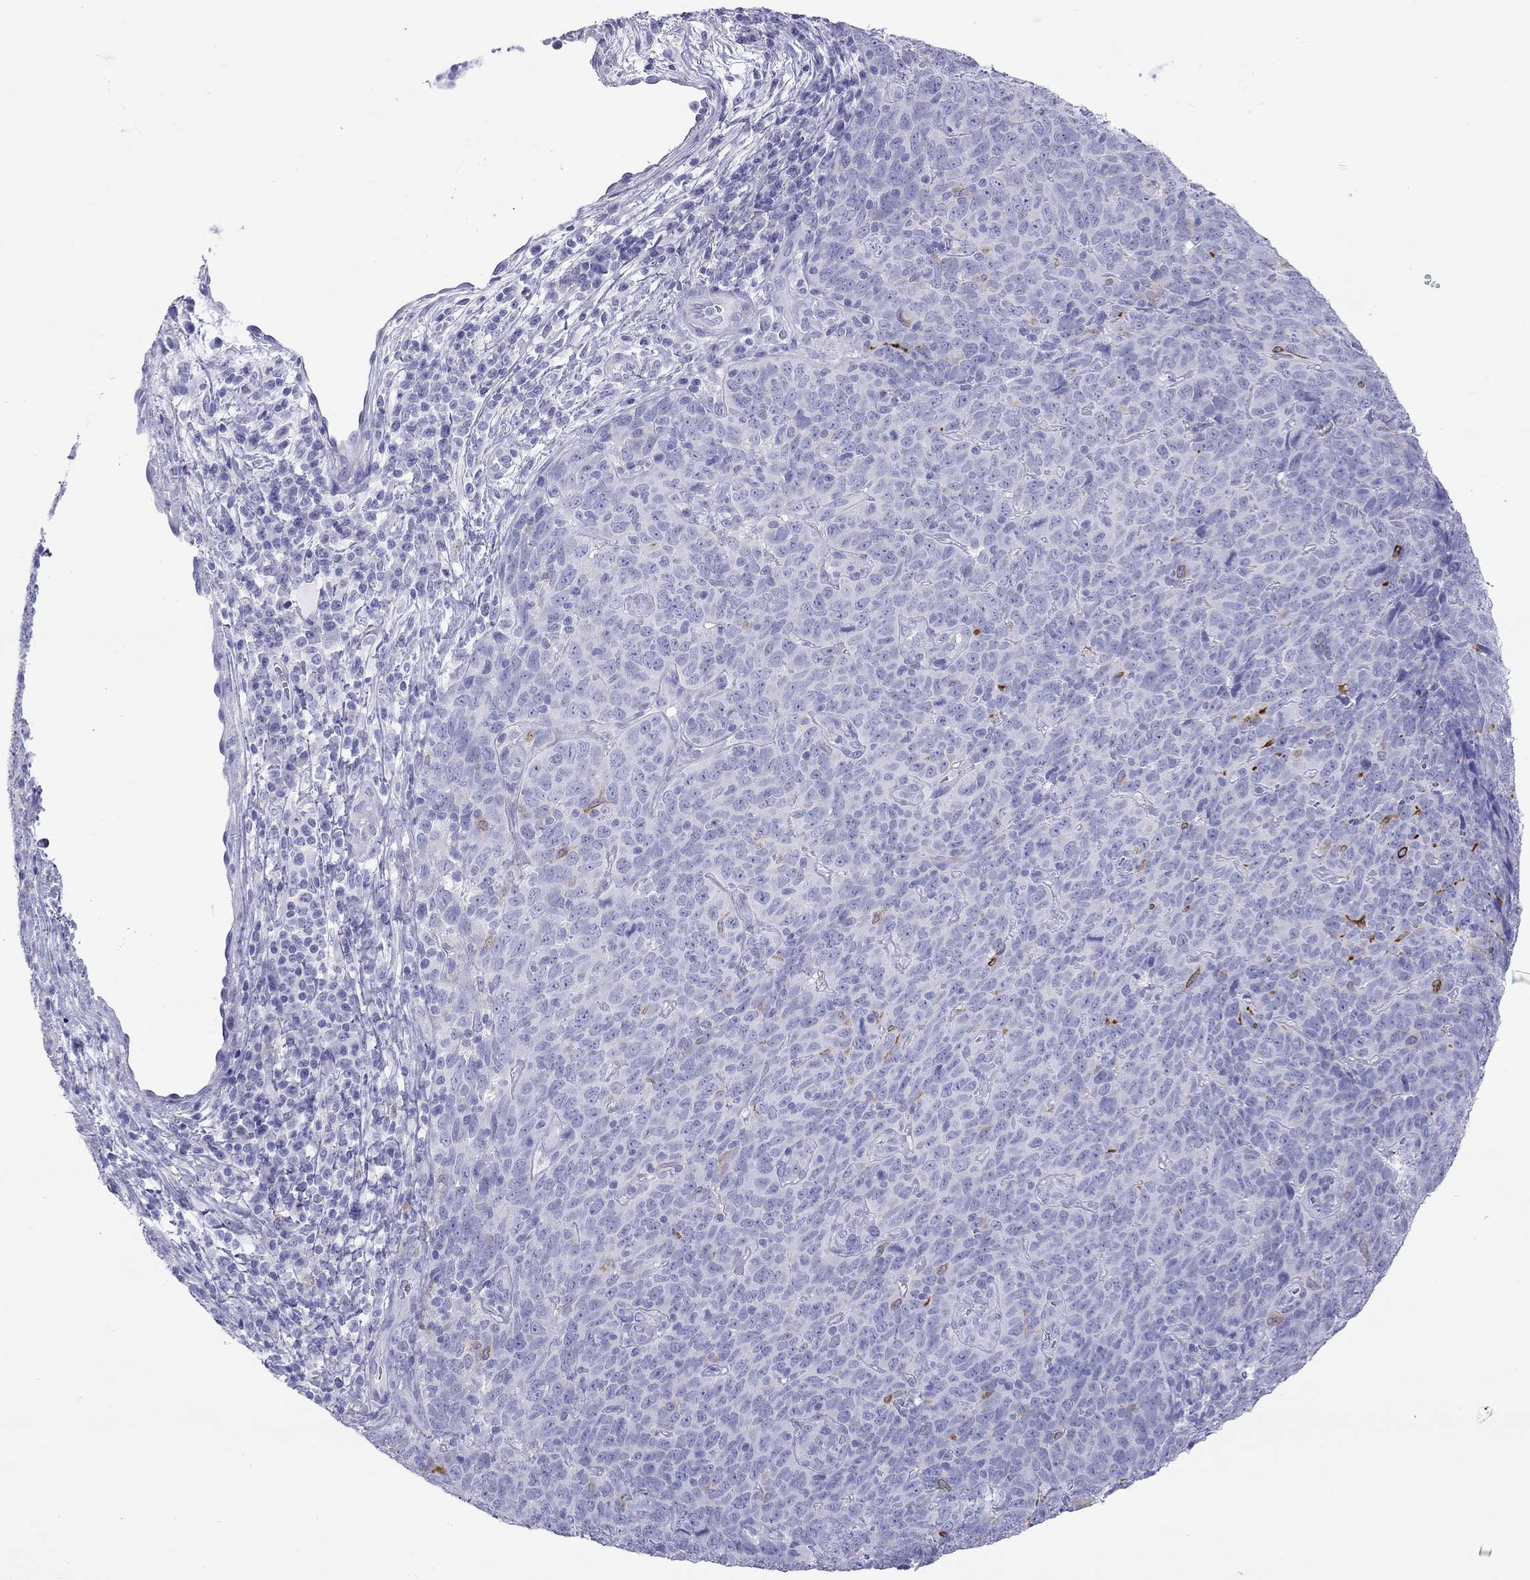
{"staining": {"intensity": "negative", "quantity": "none", "location": "none"}, "tissue": "skin cancer", "cell_type": "Tumor cells", "image_type": "cancer", "snomed": [{"axis": "morphology", "description": "Squamous cell carcinoma, NOS"}, {"axis": "topography", "description": "Skin"}, {"axis": "topography", "description": "Anal"}], "caption": "Immunohistochemical staining of skin squamous cell carcinoma exhibits no significant positivity in tumor cells. Brightfield microscopy of immunohistochemistry stained with DAB (3,3'-diaminobenzidine) (brown) and hematoxylin (blue), captured at high magnification.", "gene": "HLA-DQB2", "patient": {"sex": "female", "age": 51}}